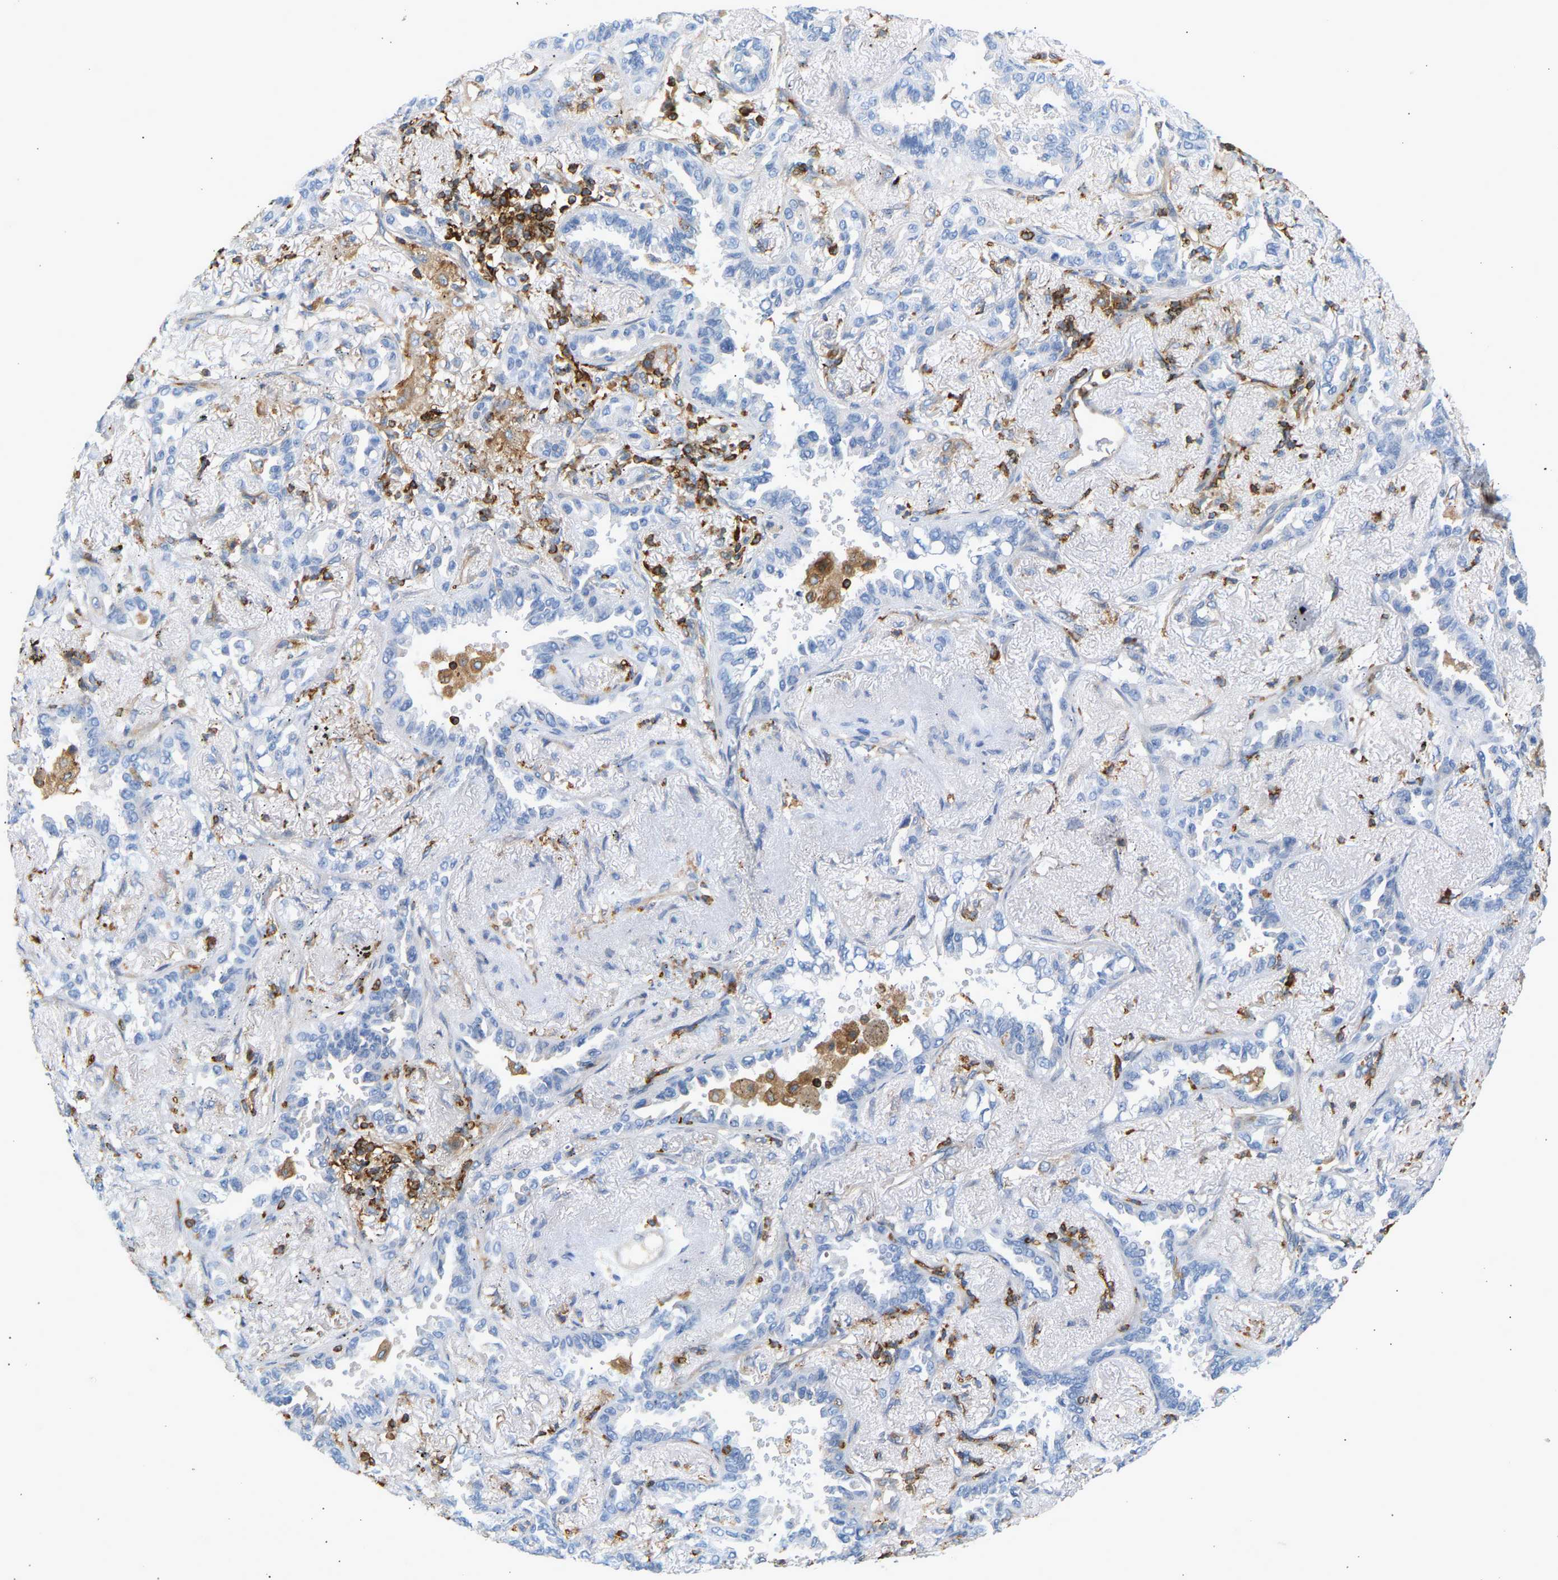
{"staining": {"intensity": "negative", "quantity": "none", "location": "none"}, "tissue": "lung cancer", "cell_type": "Tumor cells", "image_type": "cancer", "snomed": [{"axis": "morphology", "description": "Adenocarcinoma, NOS"}, {"axis": "topography", "description": "Lung"}], "caption": "IHC of lung cancer (adenocarcinoma) displays no expression in tumor cells. (DAB IHC with hematoxylin counter stain).", "gene": "FNBP1", "patient": {"sex": "male", "age": 59}}